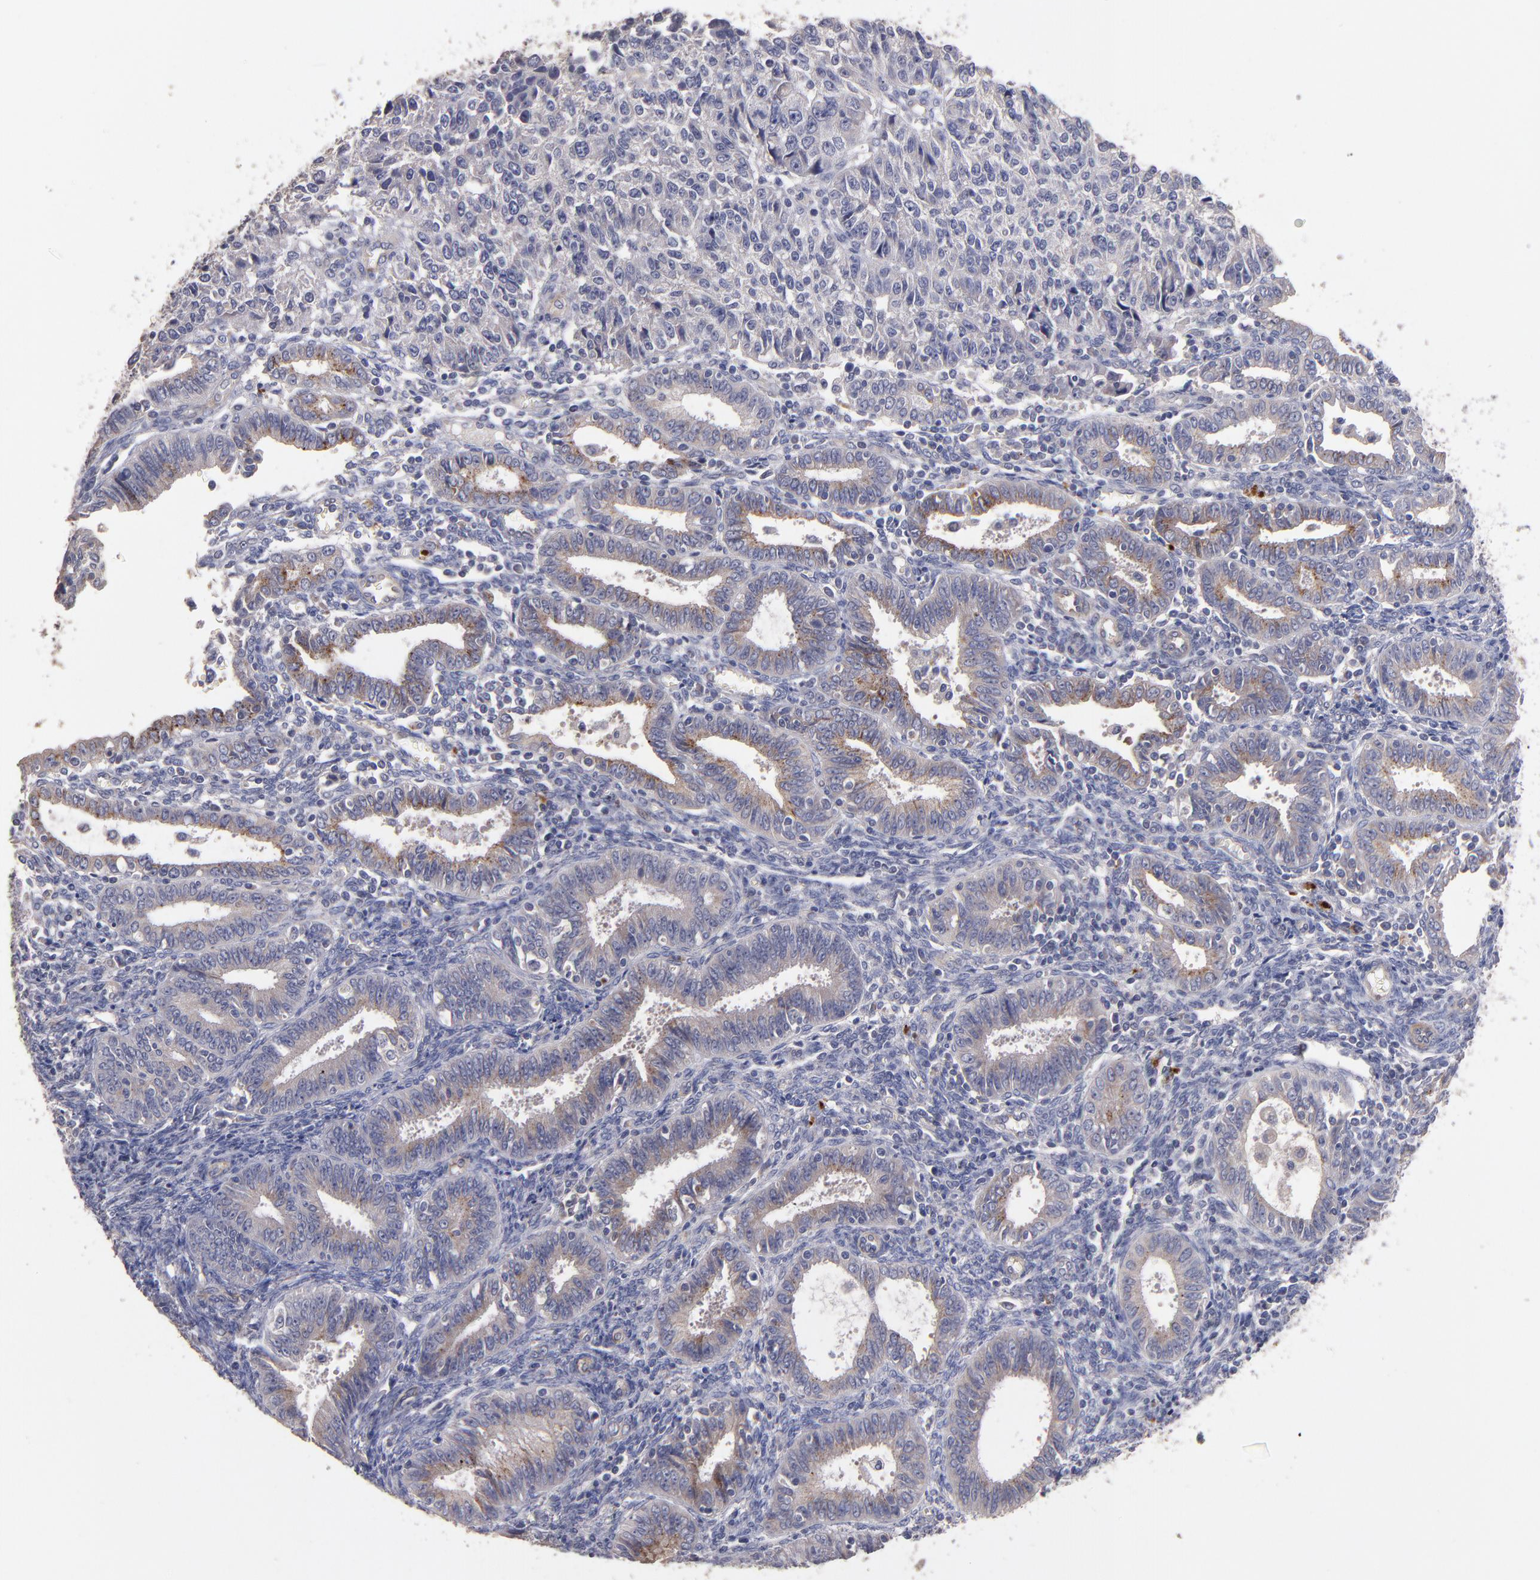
{"staining": {"intensity": "moderate", "quantity": "25%-75%", "location": "cytoplasmic/membranous"}, "tissue": "endometrial cancer", "cell_type": "Tumor cells", "image_type": "cancer", "snomed": [{"axis": "morphology", "description": "Adenocarcinoma, NOS"}, {"axis": "topography", "description": "Endometrium"}], "caption": "High-power microscopy captured an IHC image of endometrial cancer (adenocarcinoma), revealing moderate cytoplasmic/membranous positivity in about 25%-75% of tumor cells. (Brightfield microscopy of DAB IHC at high magnification).", "gene": "MAGEE1", "patient": {"sex": "female", "age": 42}}